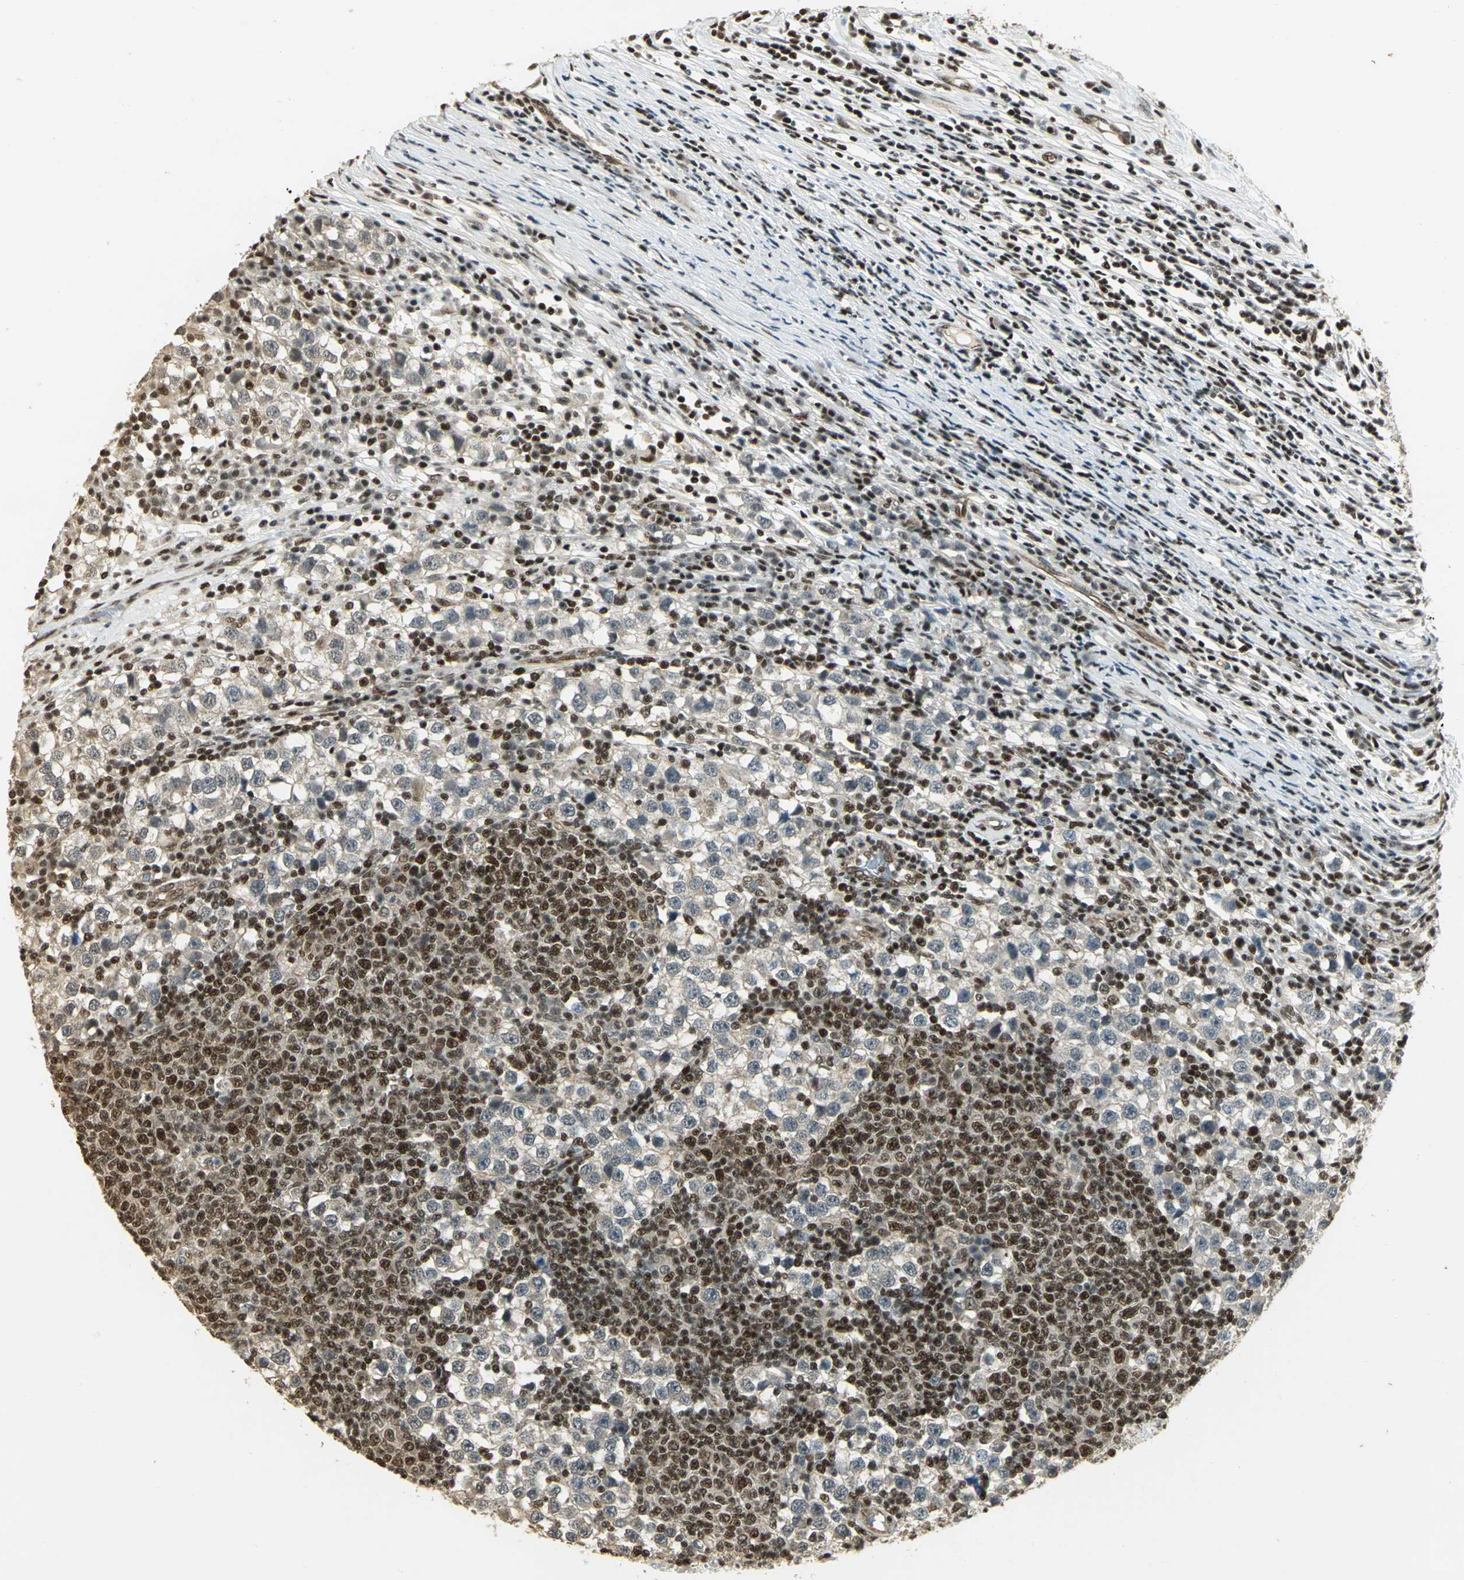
{"staining": {"intensity": "negative", "quantity": "none", "location": "none"}, "tissue": "testis cancer", "cell_type": "Tumor cells", "image_type": "cancer", "snomed": [{"axis": "morphology", "description": "Seminoma, NOS"}, {"axis": "topography", "description": "Testis"}], "caption": "Immunohistochemistry (IHC) image of neoplastic tissue: human testis seminoma stained with DAB shows no significant protein positivity in tumor cells. The staining is performed using DAB (3,3'-diaminobenzidine) brown chromogen with nuclei counter-stained in using hematoxylin.", "gene": "ELF1", "patient": {"sex": "male", "age": 65}}